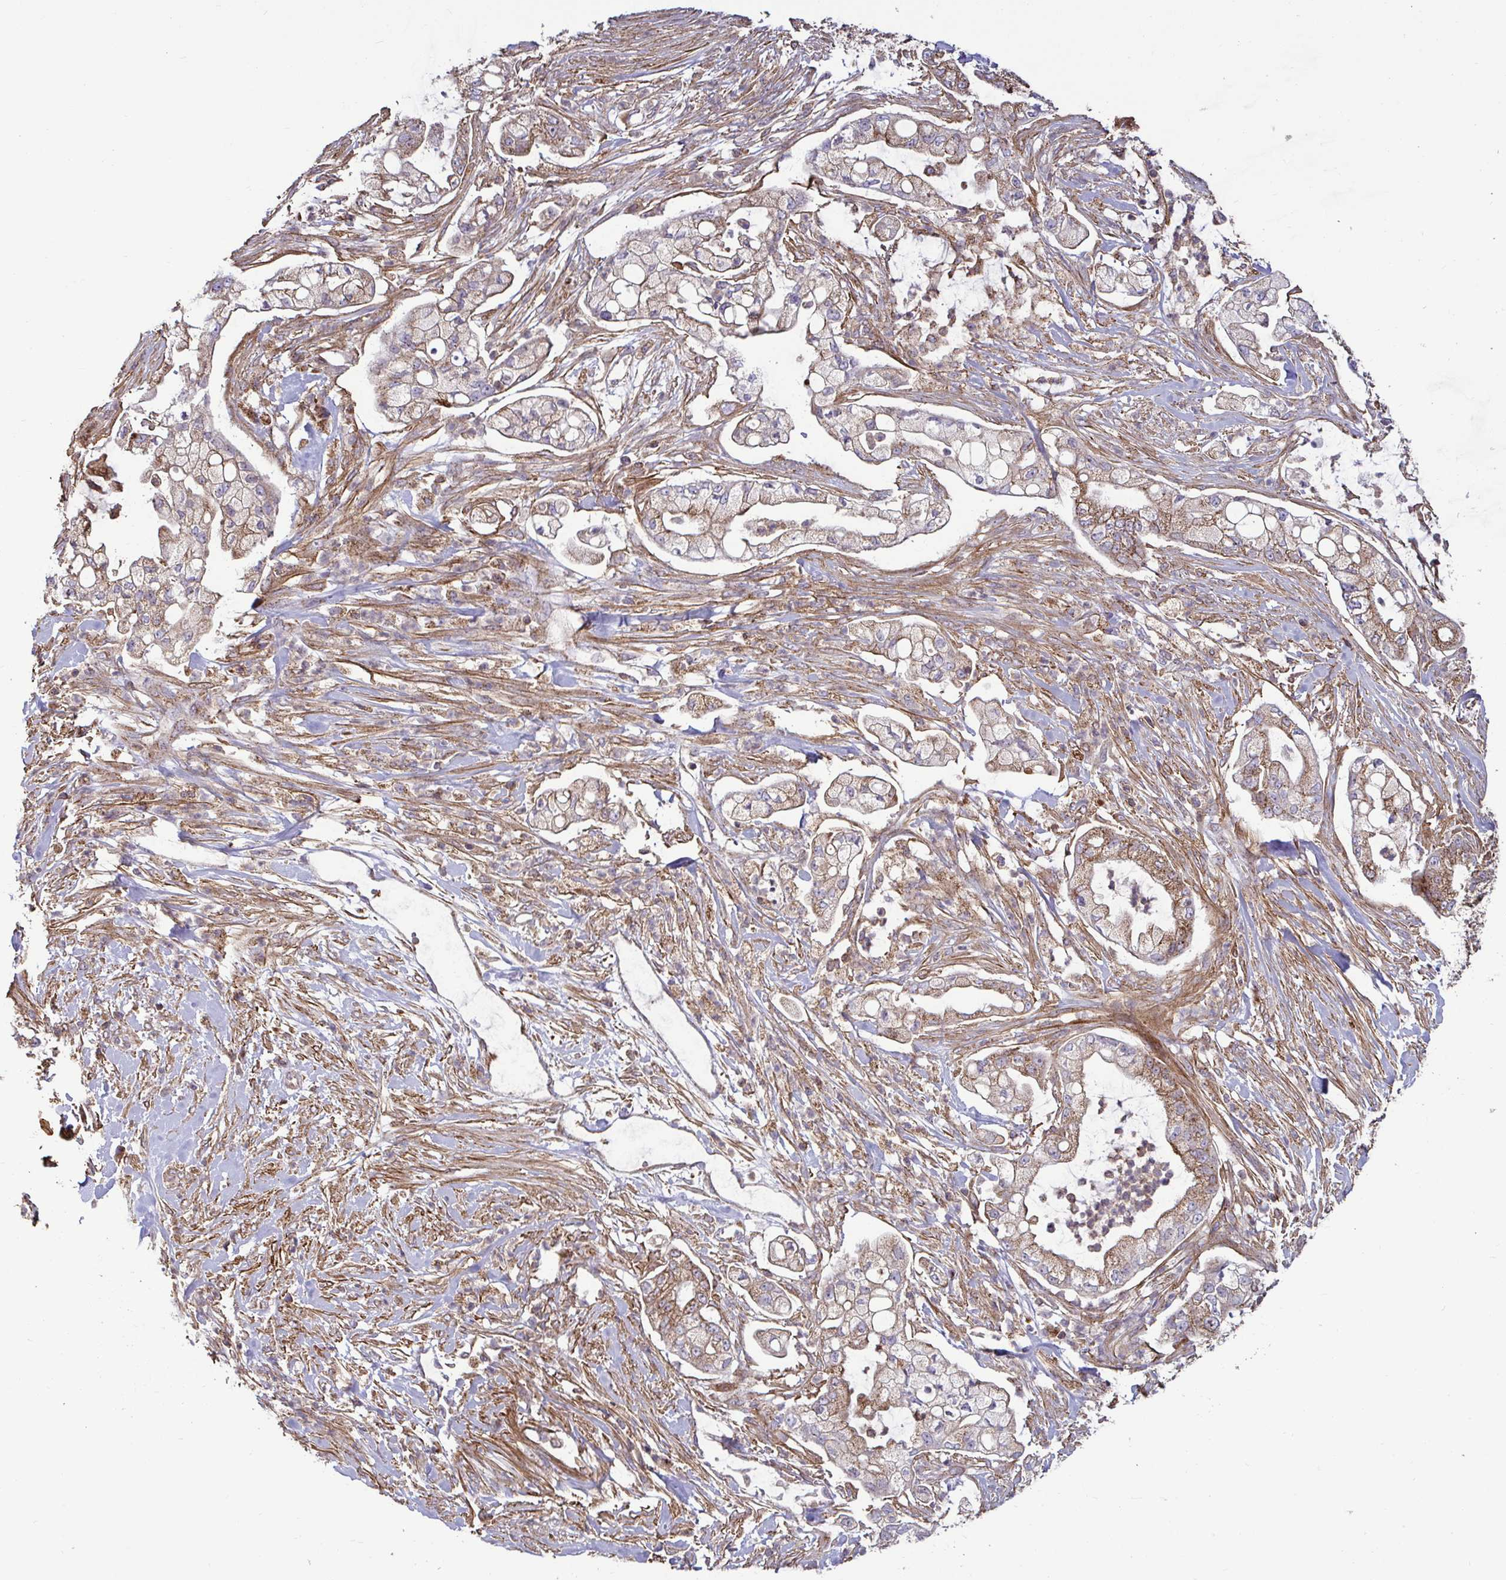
{"staining": {"intensity": "moderate", "quantity": "25%-75%", "location": "cytoplasmic/membranous"}, "tissue": "pancreatic cancer", "cell_type": "Tumor cells", "image_type": "cancer", "snomed": [{"axis": "morphology", "description": "Adenocarcinoma, NOS"}, {"axis": "topography", "description": "Pancreas"}], "caption": "Tumor cells display medium levels of moderate cytoplasmic/membranous staining in about 25%-75% of cells in adenocarcinoma (pancreatic).", "gene": "SPRY1", "patient": {"sex": "female", "age": 69}}